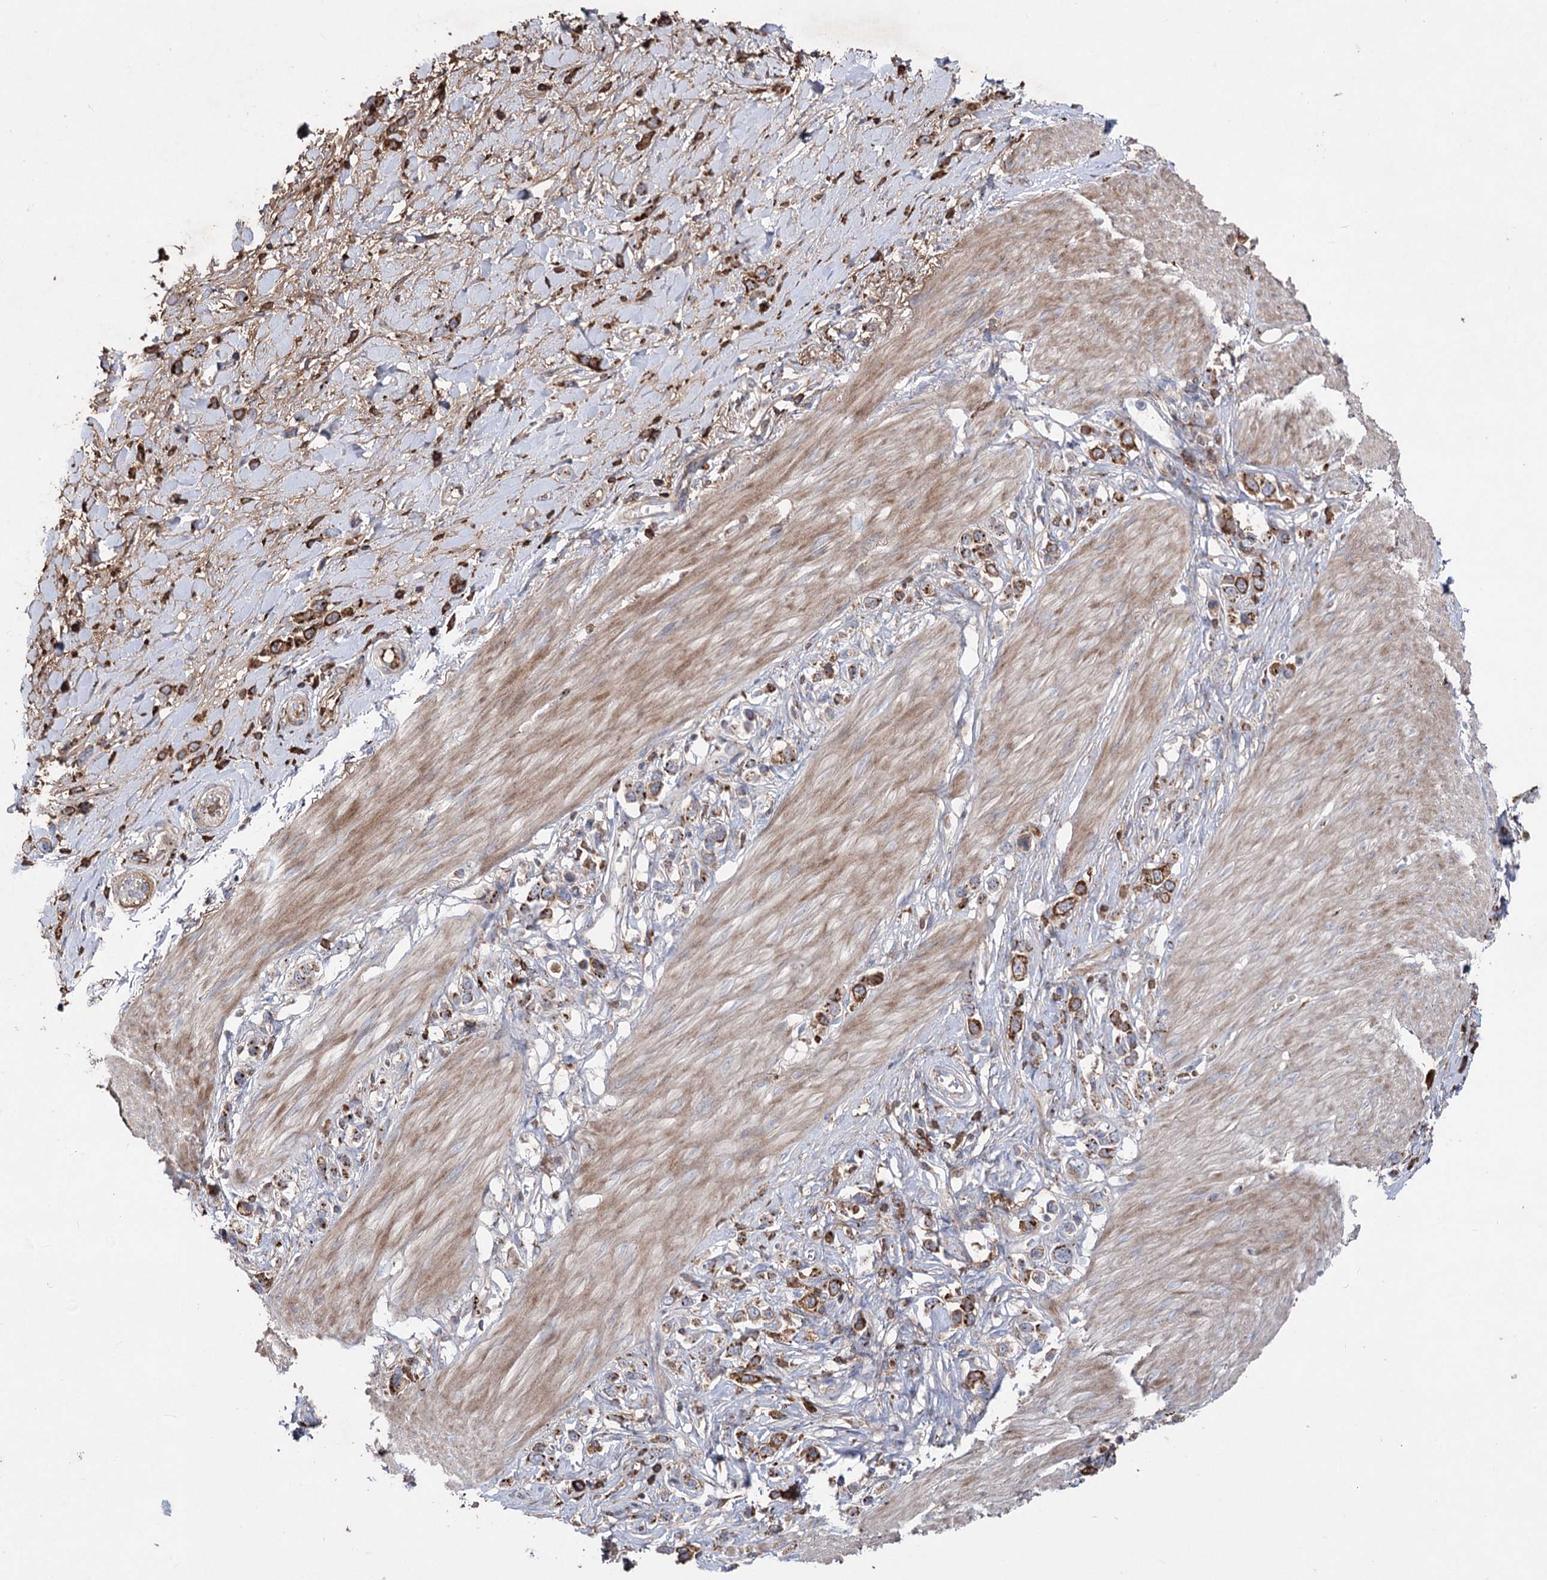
{"staining": {"intensity": "strong", "quantity": ">75%", "location": "cytoplasmic/membranous"}, "tissue": "stomach cancer", "cell_type": "Tumor cells", "image_type": "cancer", "snomed": [{"axis": "morphology", "description": "Normal tissue, NOS"}, {"axis": "morphology", "description": "Adenocarcinoma, NOS"}, {"axis": "topography", "description": "Stomach, upper"}, {"axis": "topography", "description": "Stomach"}], "caption": "The immunohistochemical stain shows strong cytoplasmic/membranous positivity in tumor cells of stomach adenocarcinoma tissue.", "gene": "ARHGAP20", "patient": {"sex": "female", "age": 65}}